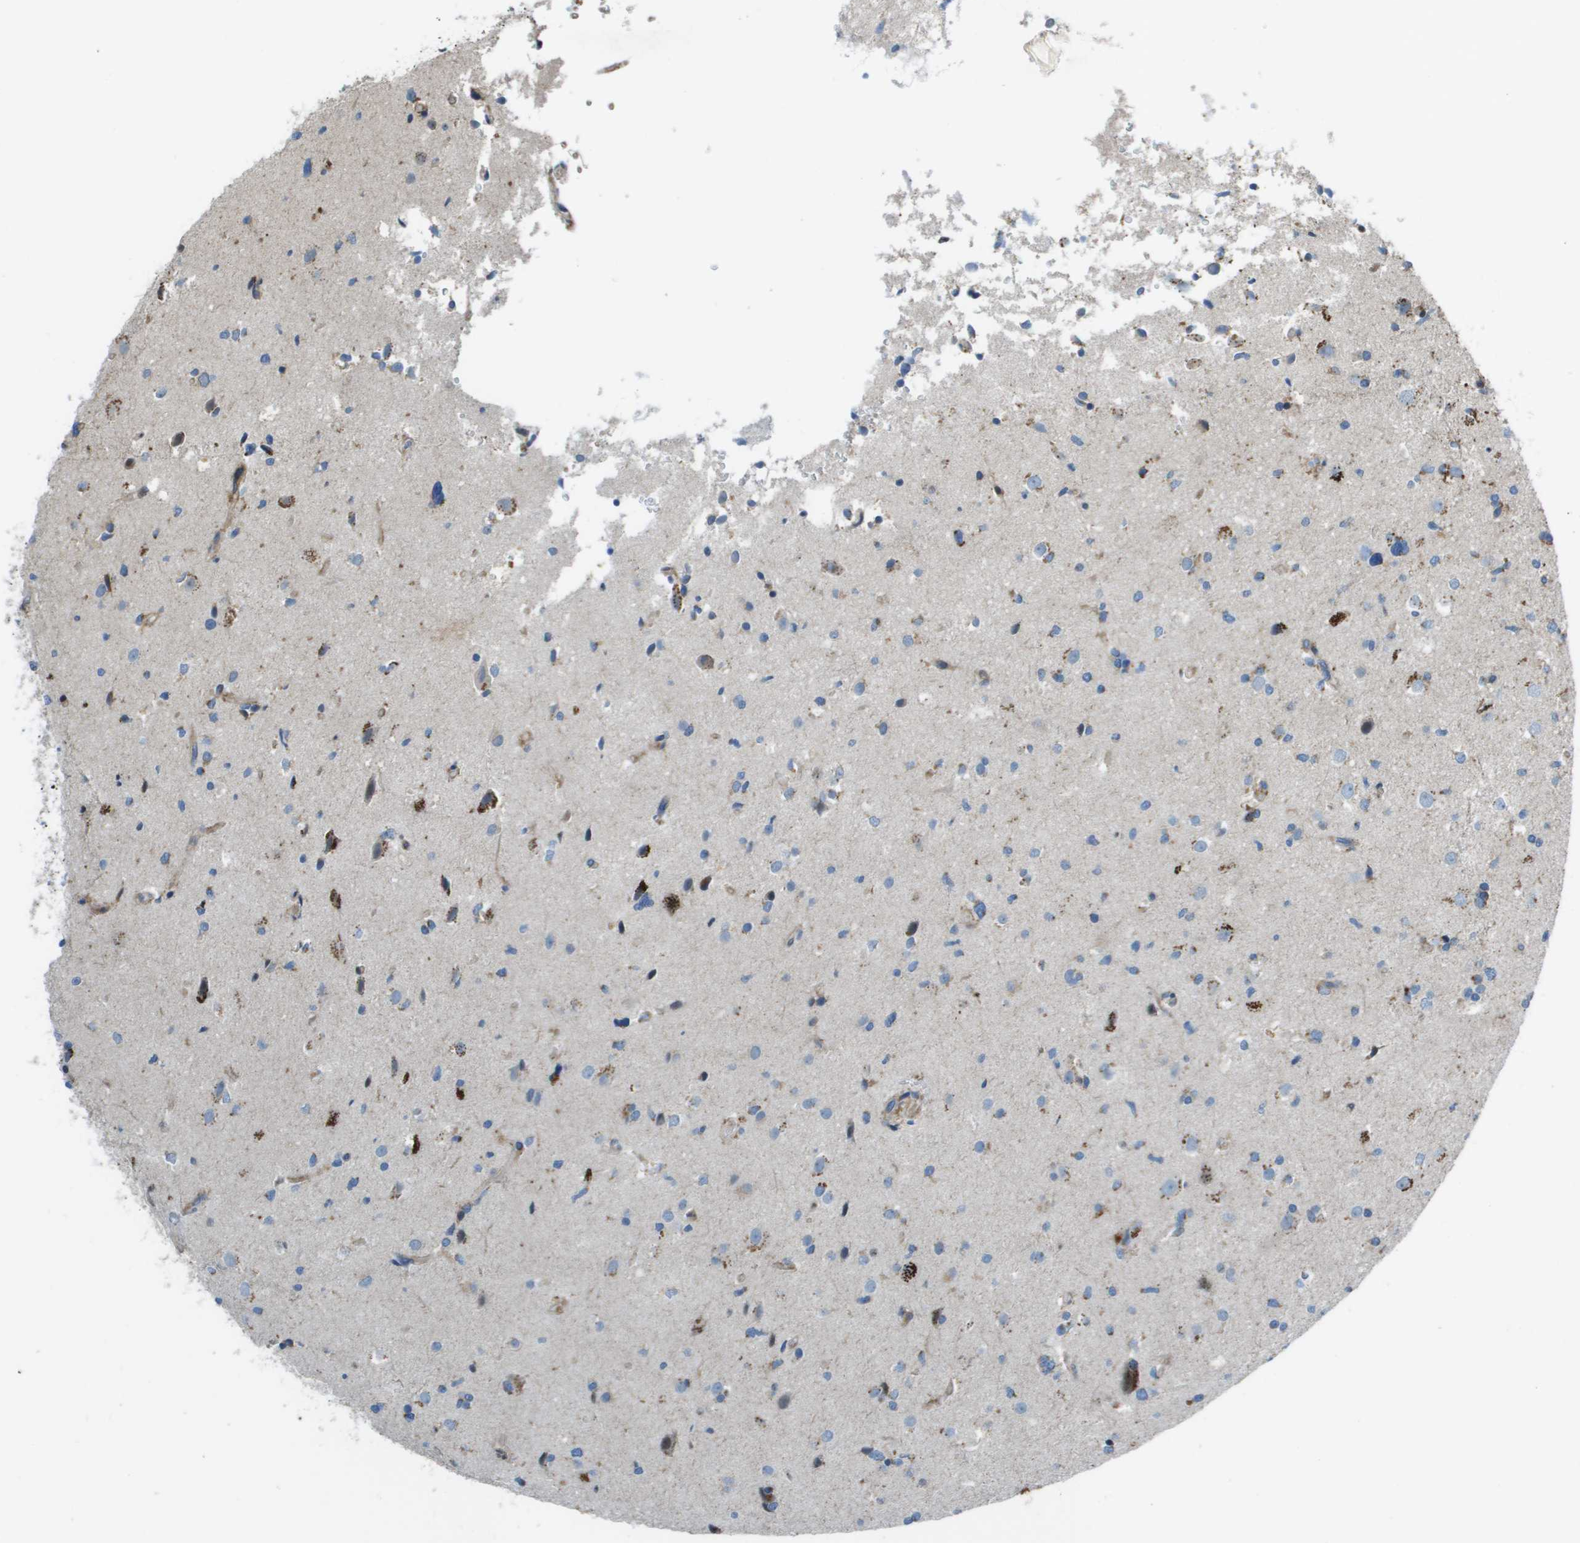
{"staining": {"intensity": "weak", "quantity": "<25%", "location": "cytoplasmic/membranous"}, "tissue": "glioma", "cell_type": "Tumor cells", "image_type": "cancer", "snomed": [{"axis": "morphology", "description": "Glioma, malignant, High grade"}, {"axis": "topography", "description": "Brain"}], "caption": "An image of human glioma is negative for staining in tumor cells.", "gene": "MGAT3", "patient": {"sex": "male", "age": 33}}